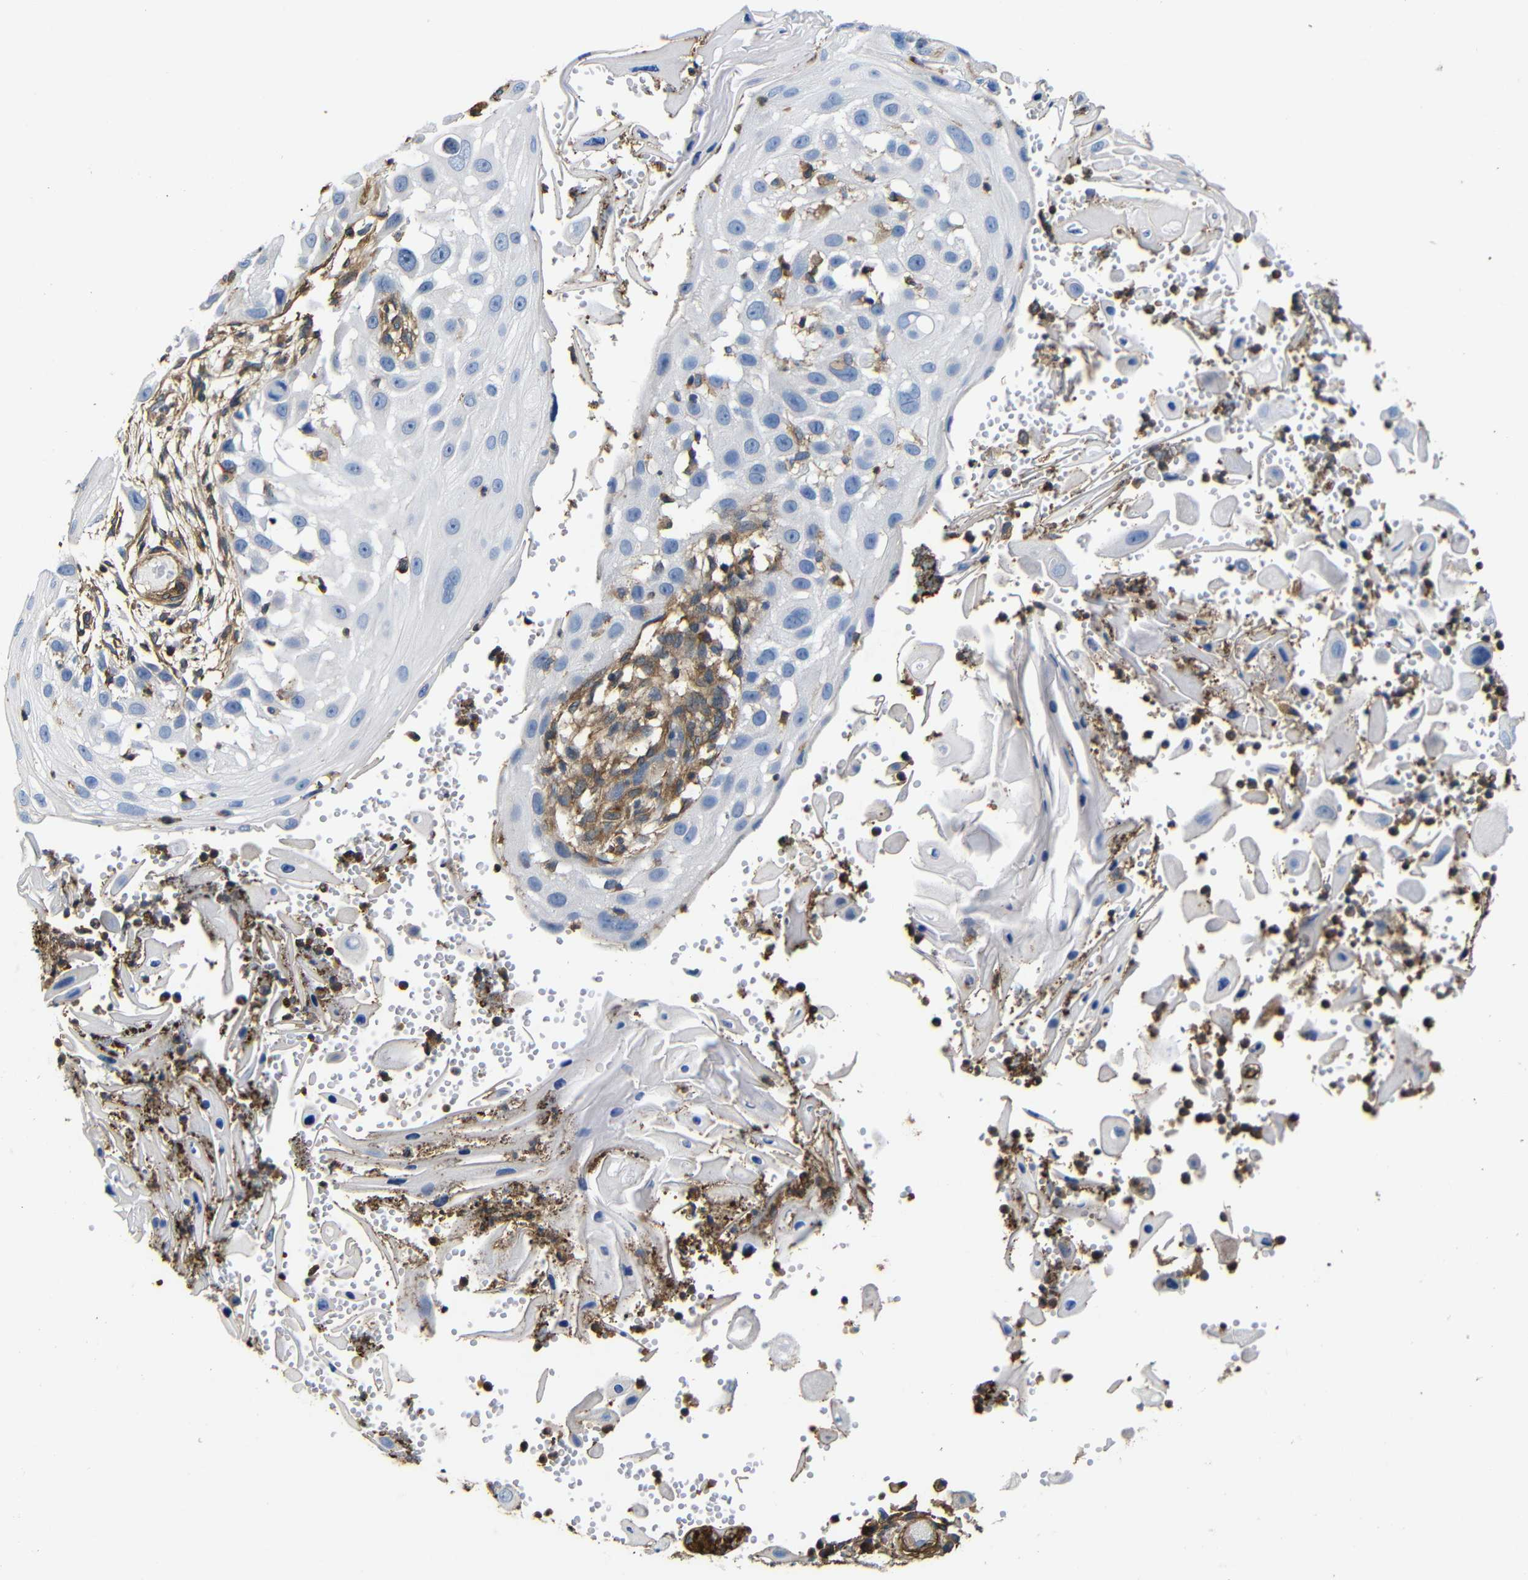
{"staining": {"intensity": "negative", "quantity": "none", "location": "none"}, "tissue": "skin cancer", "cell_type": "Tumor cells", "image_type": "cancer", "snomed": [{"axis": "morphology", "description": "Squamous cell carcinoma, NOS"}, {"axis": "topography", "description": "Skin"}], "caption": "High magnification brightfield microscopy of skin cancer stained with DAB (3,3'-diaminobenzidine) (brown) and counterstained with hematoxylin (blue): tumor cells show no significant staining.", "gene": "PI4KA", "patient": {"sex": "female", "age": 44}}